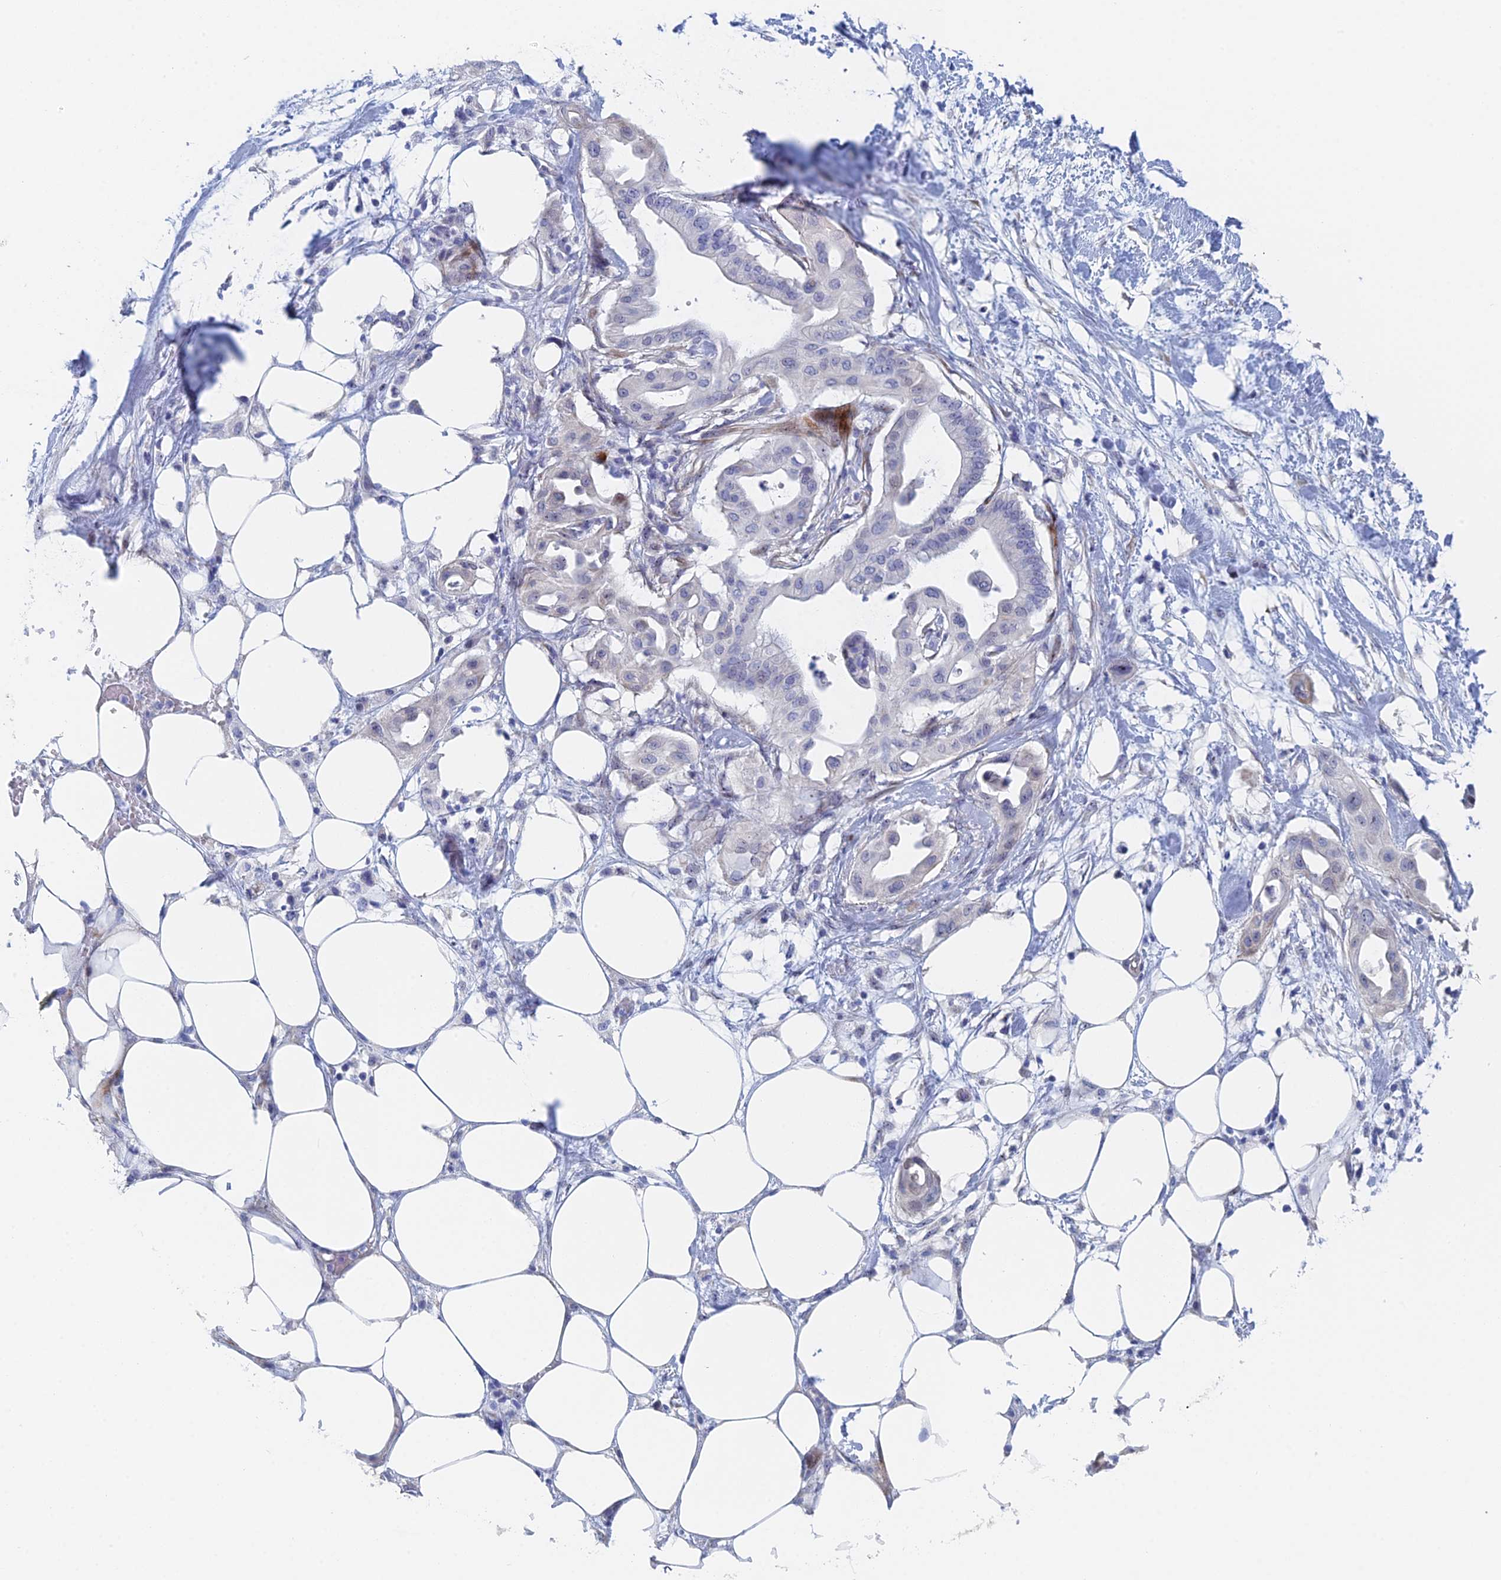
{"staining": {"intensity": "negative", "quantity": "none", "location": "none"}, "tissue": "pancreatic cancer", "cell_type": "Tumor cells", "image_type": "cancer", "snomed": [{"axis": "morphology", "description": "Adenocarcinoma, NOS"}, {"axis": "topography", "description": "Pancreas"}], "caption": "An immunohistochemistry (IHC) image of pancreatic cancer is shown. There is no staining in tumor cells of pancreatic cancer. (DAB (3,3'-diaminobenzidine) immunohistochemistry, high magnification).", "gene": "DRGX", "patient": {"sex": "male", "age": 68}}